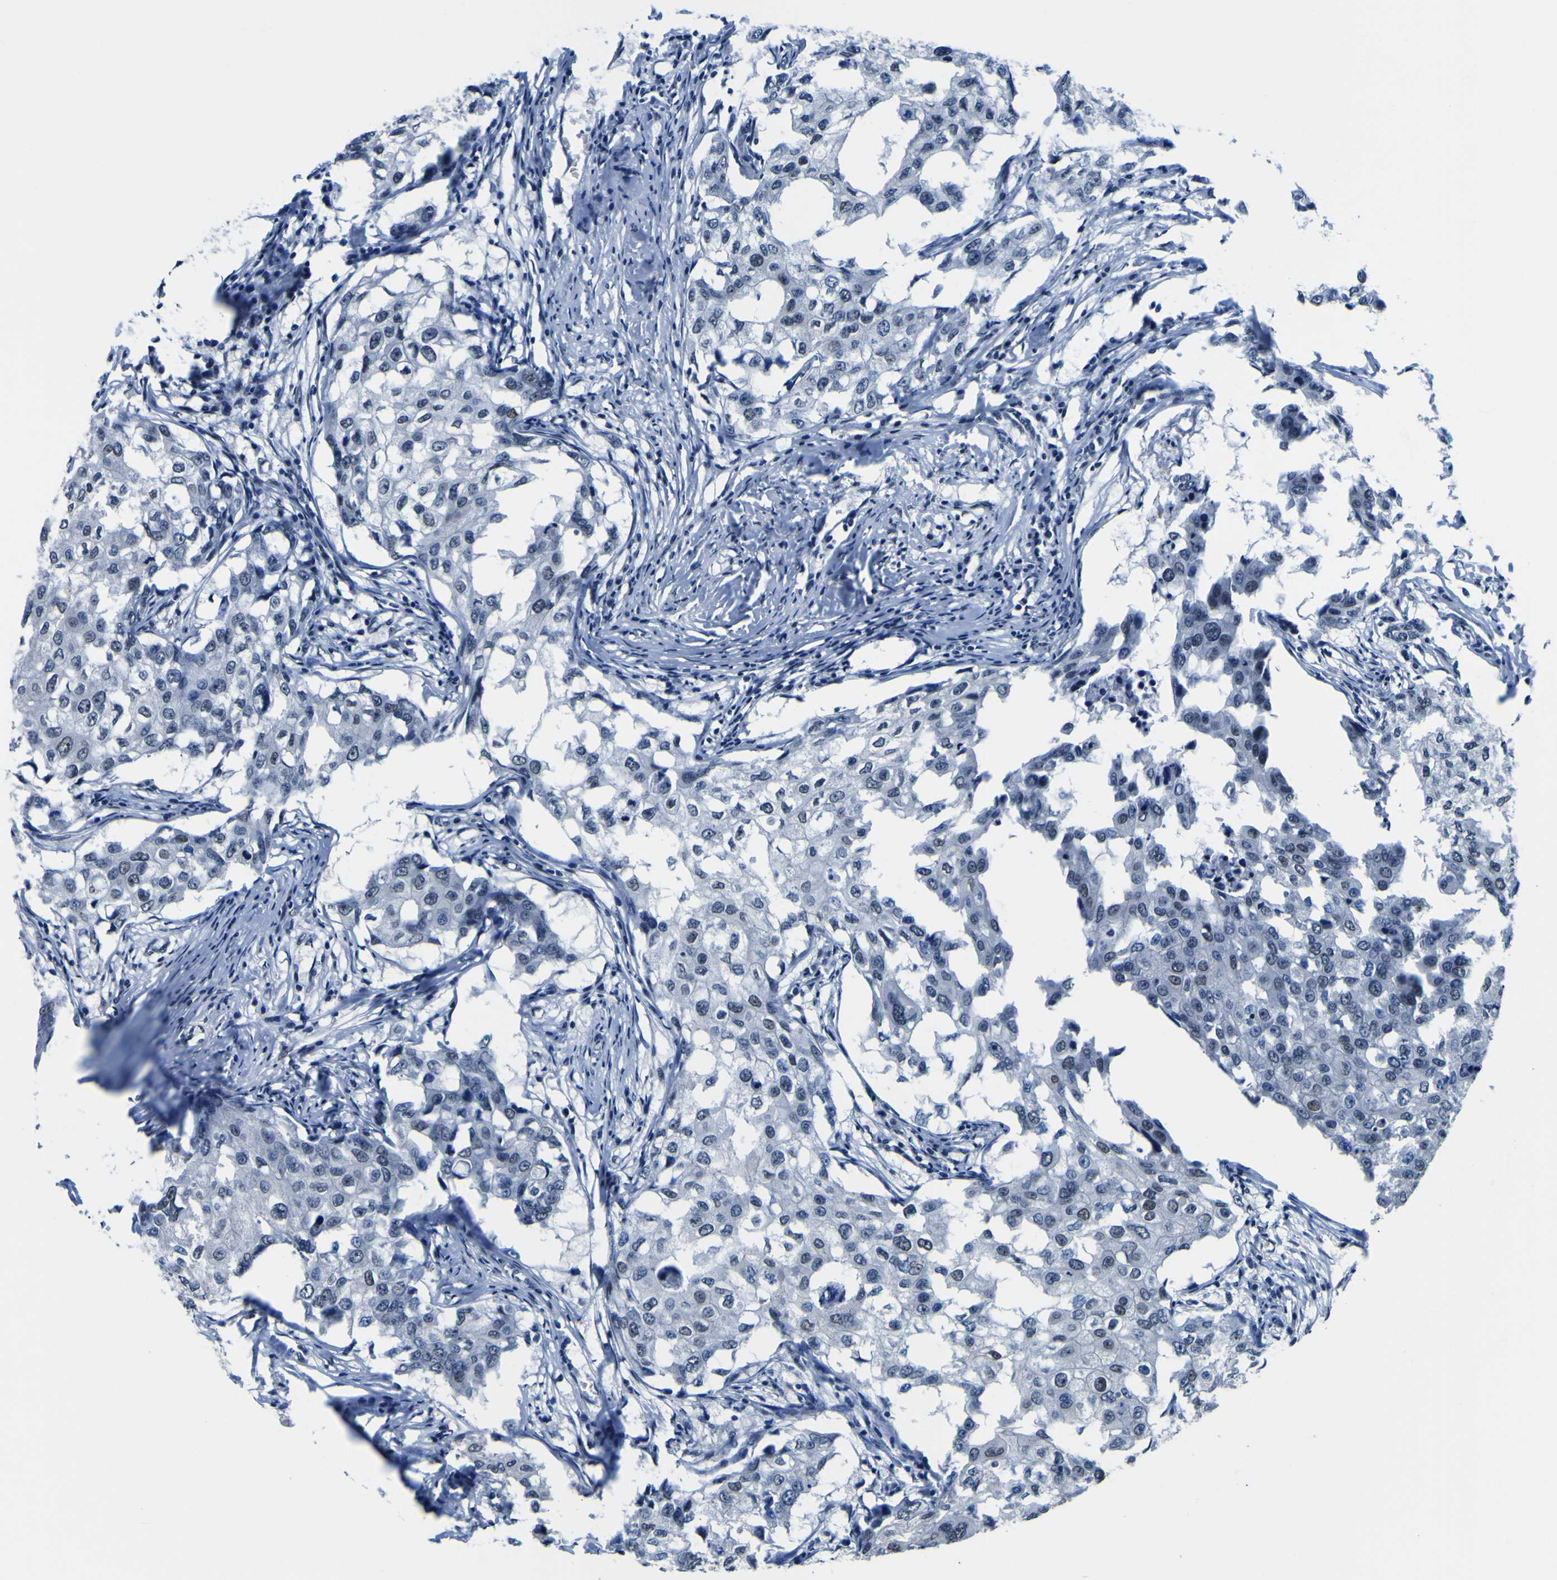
{"staining": {"intensity": "negative", "quantity": "none", "location": "none"}, "tissue": "breast cancer", "cell_type": "Tumor cells", "image_type": "cancer", "snomed": [{"axis": "morphology", "description": "Duct carcinoma"}, {"axis": "topography", "description": "Breast"}], "caption": "Immunohistochemical staining of human breast intraductal carcinoma exhibits no significant expression in tumor cells. Brightfield microscopy of immunohistochemistry (IHC) stained with DAB (brown) and hematoxylin (blue), captured at high magnification.", "gene": "CUL4B", "patient": {"sex": "female", "age": 27}}